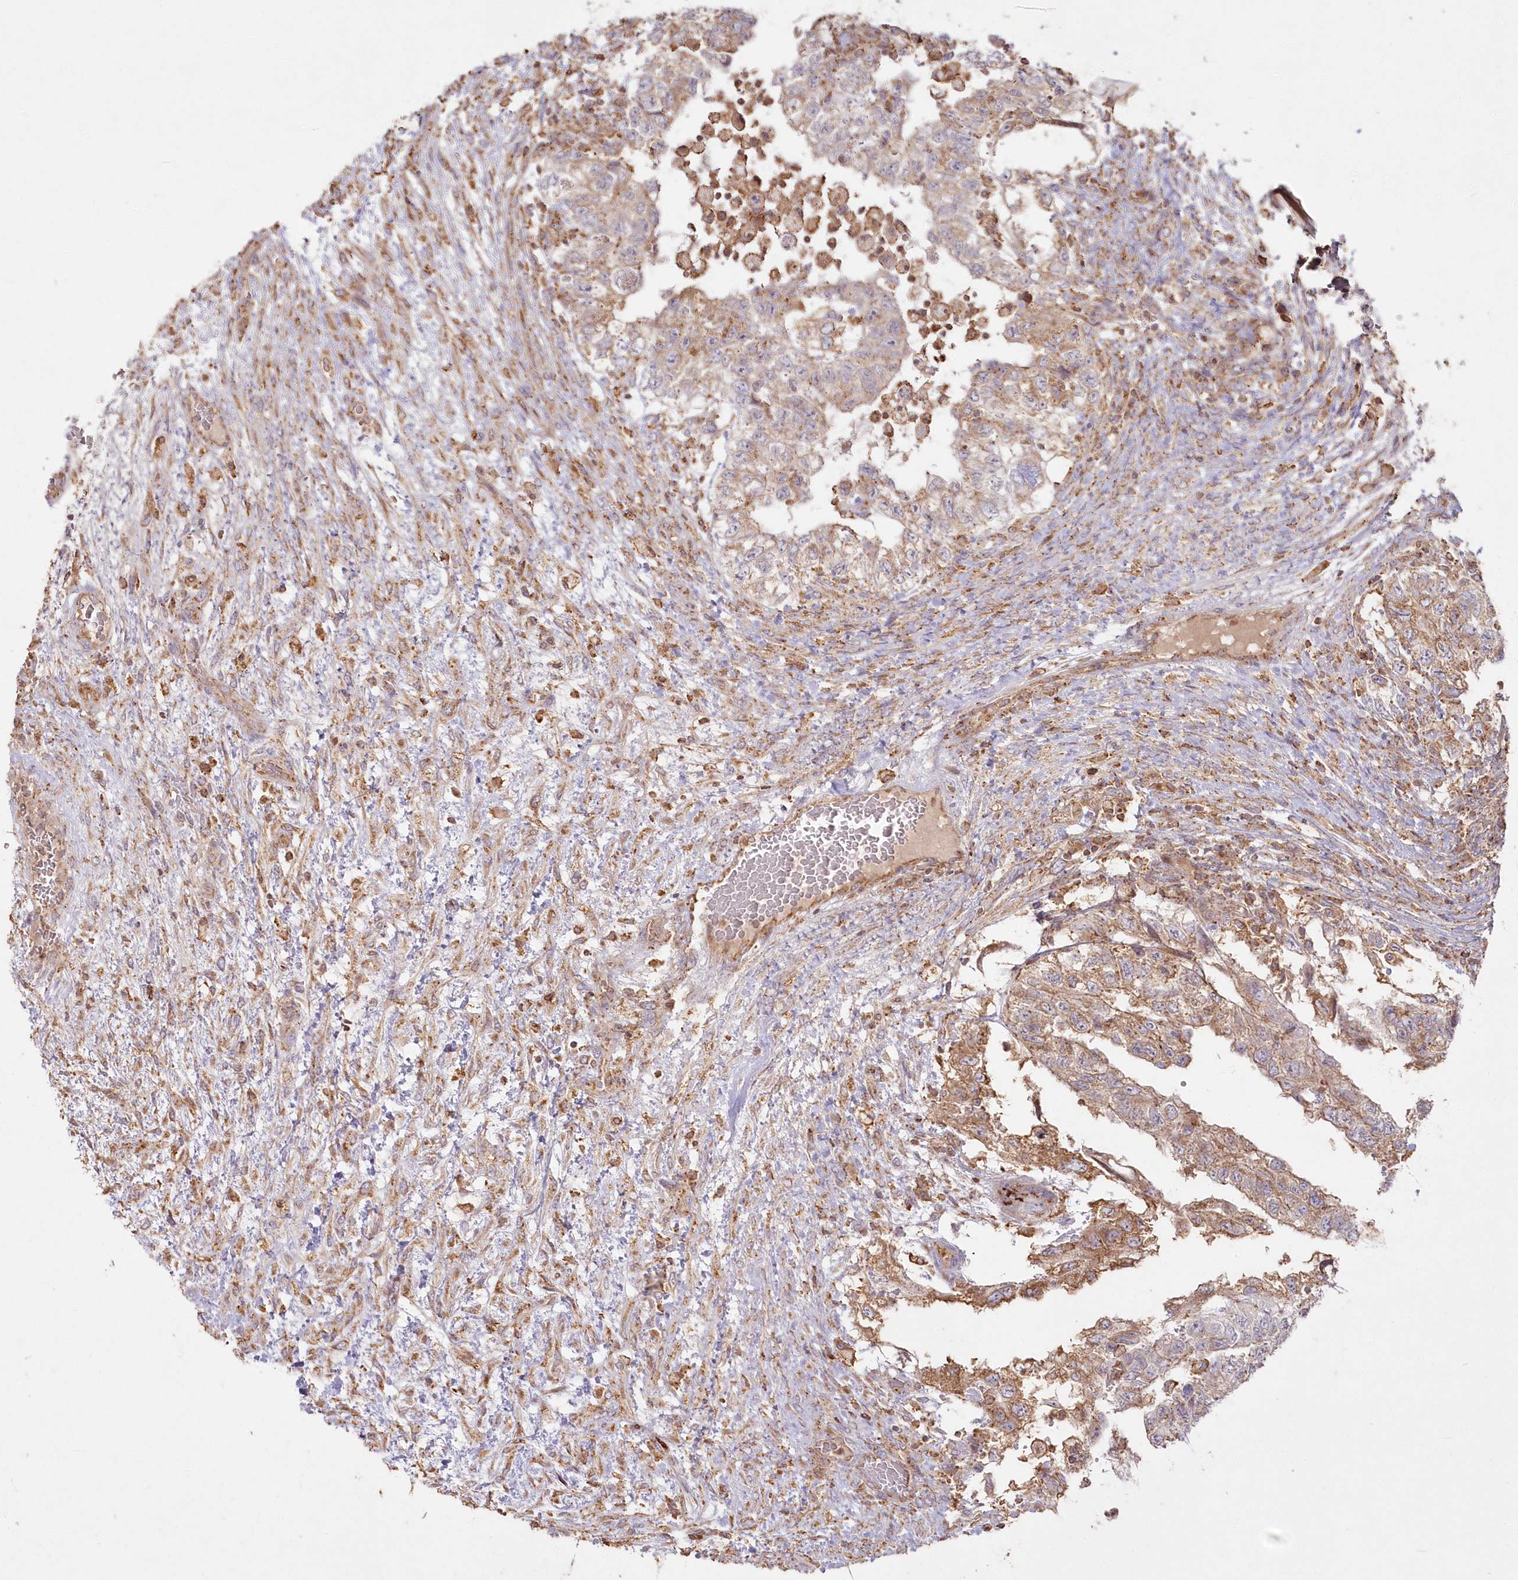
{"staining": {"intensity": "weak", "quantity": "25%-75%", "location": "cytoplasmic/membranous"}, "tissue": "testis cancer", "cell_type": "Tumor cells", "image_type": "cancer", "snomed": [{"axis": "morphology", "description": "Carcinoma, Embryonal, NOS"}, {"axis": "topography", "description": "Testis"}], "caption": "IHC (DAB) staining of human testis embryonal carcinoma shows weak cytoplasmic/membranous protein positivity in approximately 25%-75% of tumor cells.", "gene": "ARSB", "patient": {"sex": "male", "age": 36}}